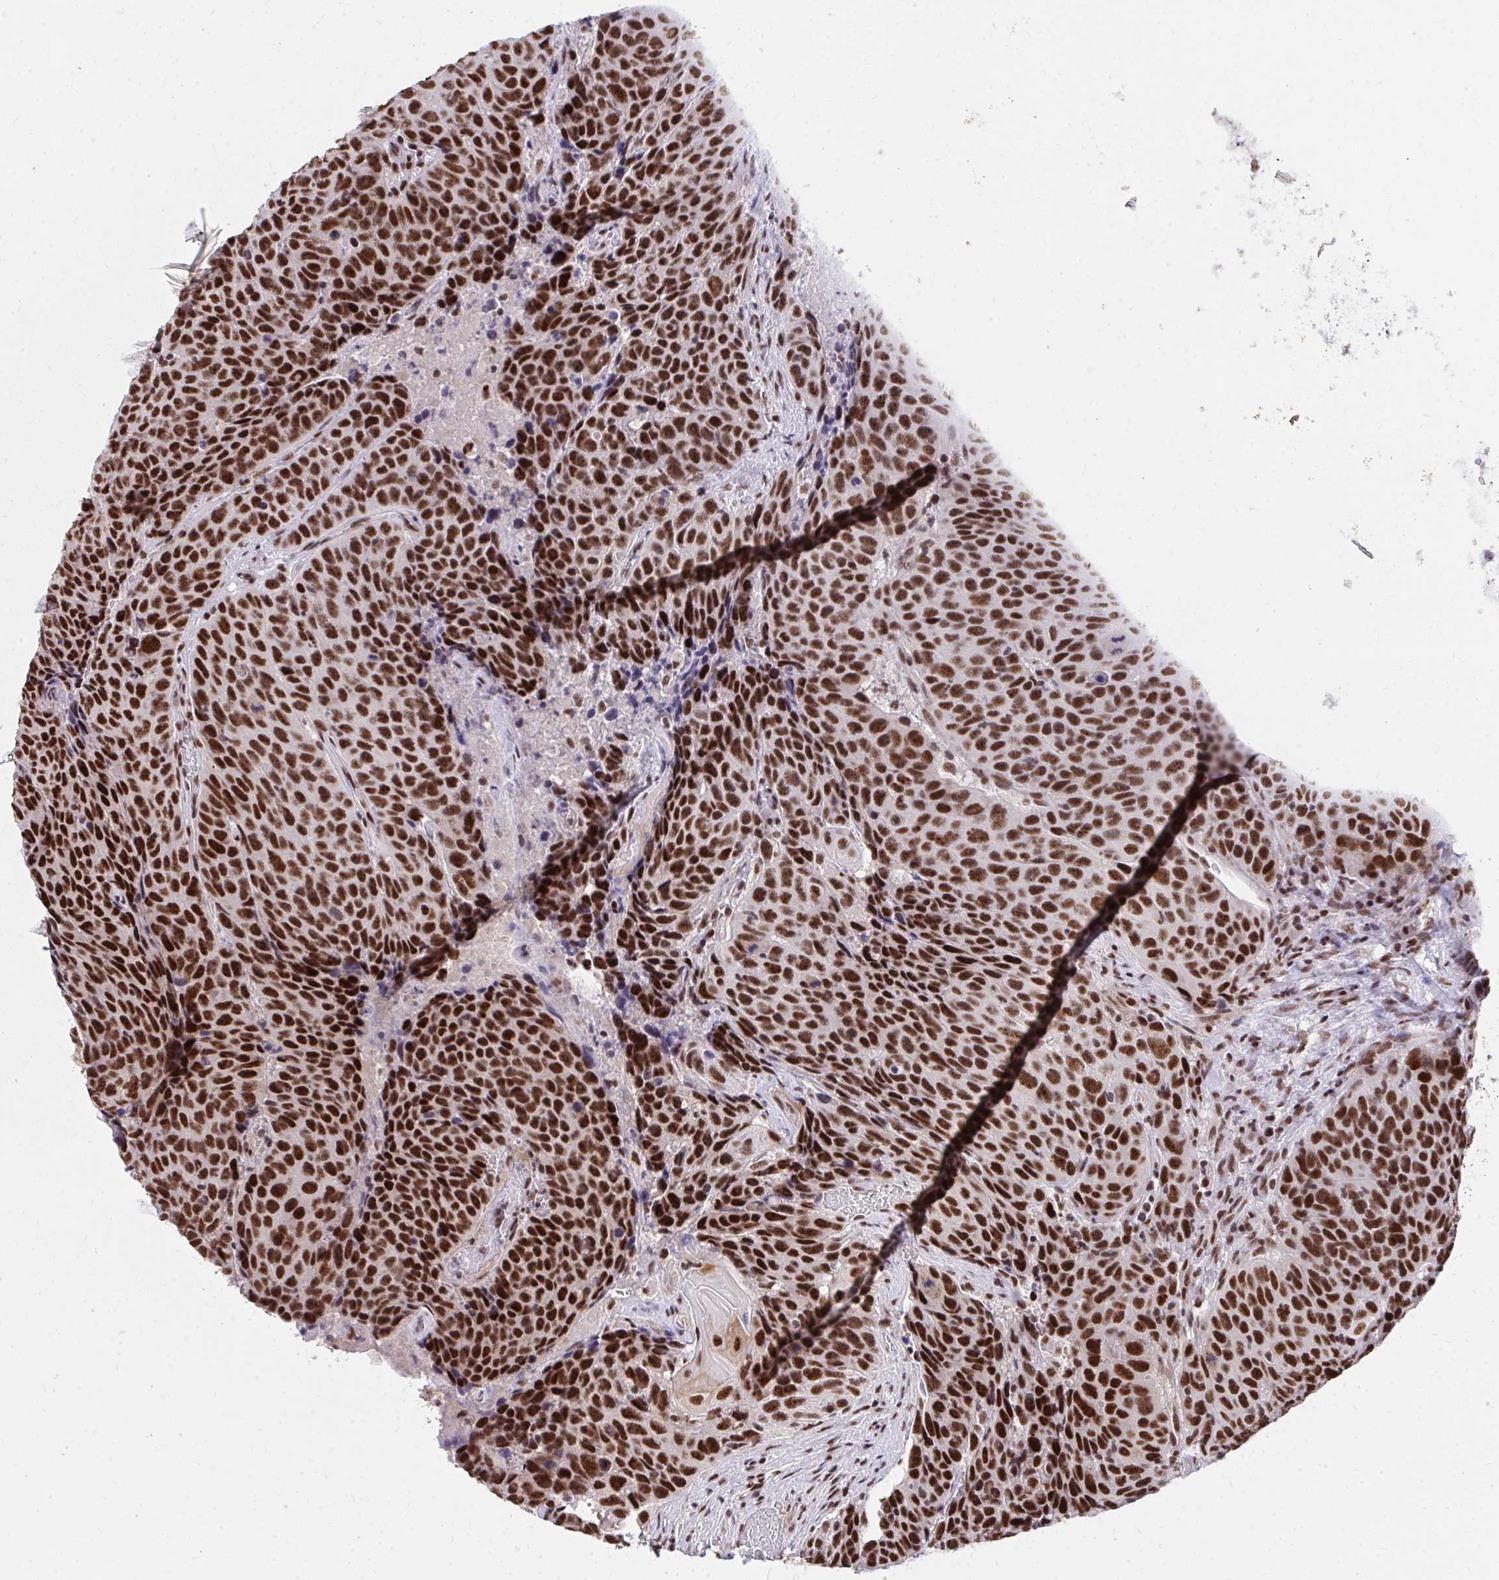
{"staining": {"intensity": "strong", "quantity": ">75%", "location": "nuclear"}, "tissue": "head and neck cancer", "cell_type": "Tumor cells", "image_type": "cancer", "snomed": [{"axis": "morphology", "description": "Squamous cell carcinoma, NOS"}, {"axis": "topography", "description": "Head-Neck"}], "caption": "DAB immunohistochemical staining of squamous cell carcinoma (head and neck) exhibits strong nuclear protein staining in about >75% of tumor cells.", "gene": "SYNE4", "patient": {"sex": "male", "age": 66}}